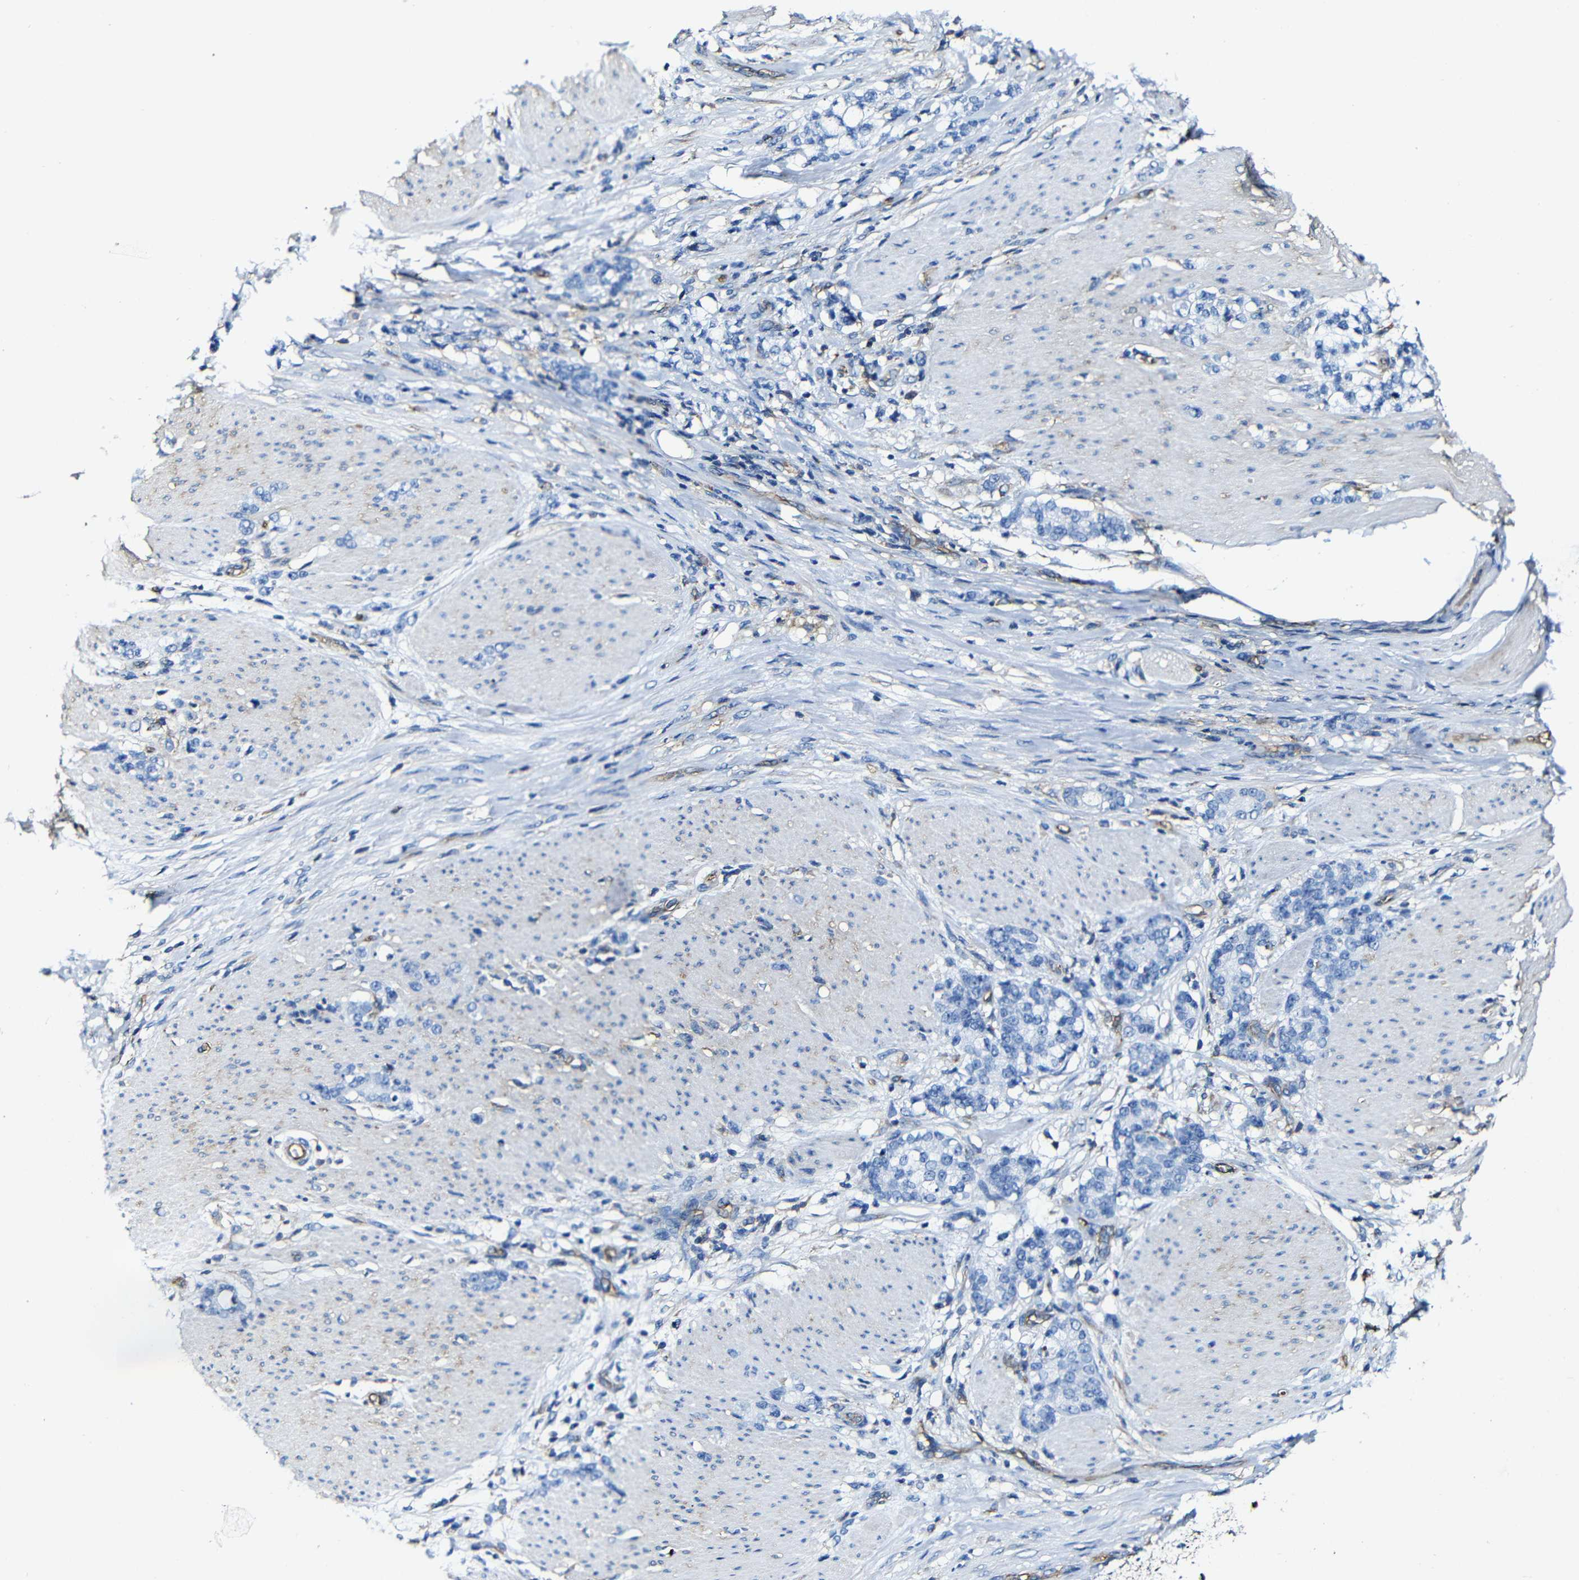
{"staining": {"intensity": "negative", "quantity": "none", "location": "none"}, "tissue": "stomach cancer", "cell_type": "Tumor cells", "image_type": "cancer", "snomed": [{"axis": "morphology", "description": "Adenocarcinoma, NOS"}, {"axis": "topography", "description": "Stomach, lower"}], "caption": "The micrograph reveals no staining of tumor cells in adenocarcinoma (stomach).", "gene": "MSN", "patient": {"sex": "male", "age": 88}}